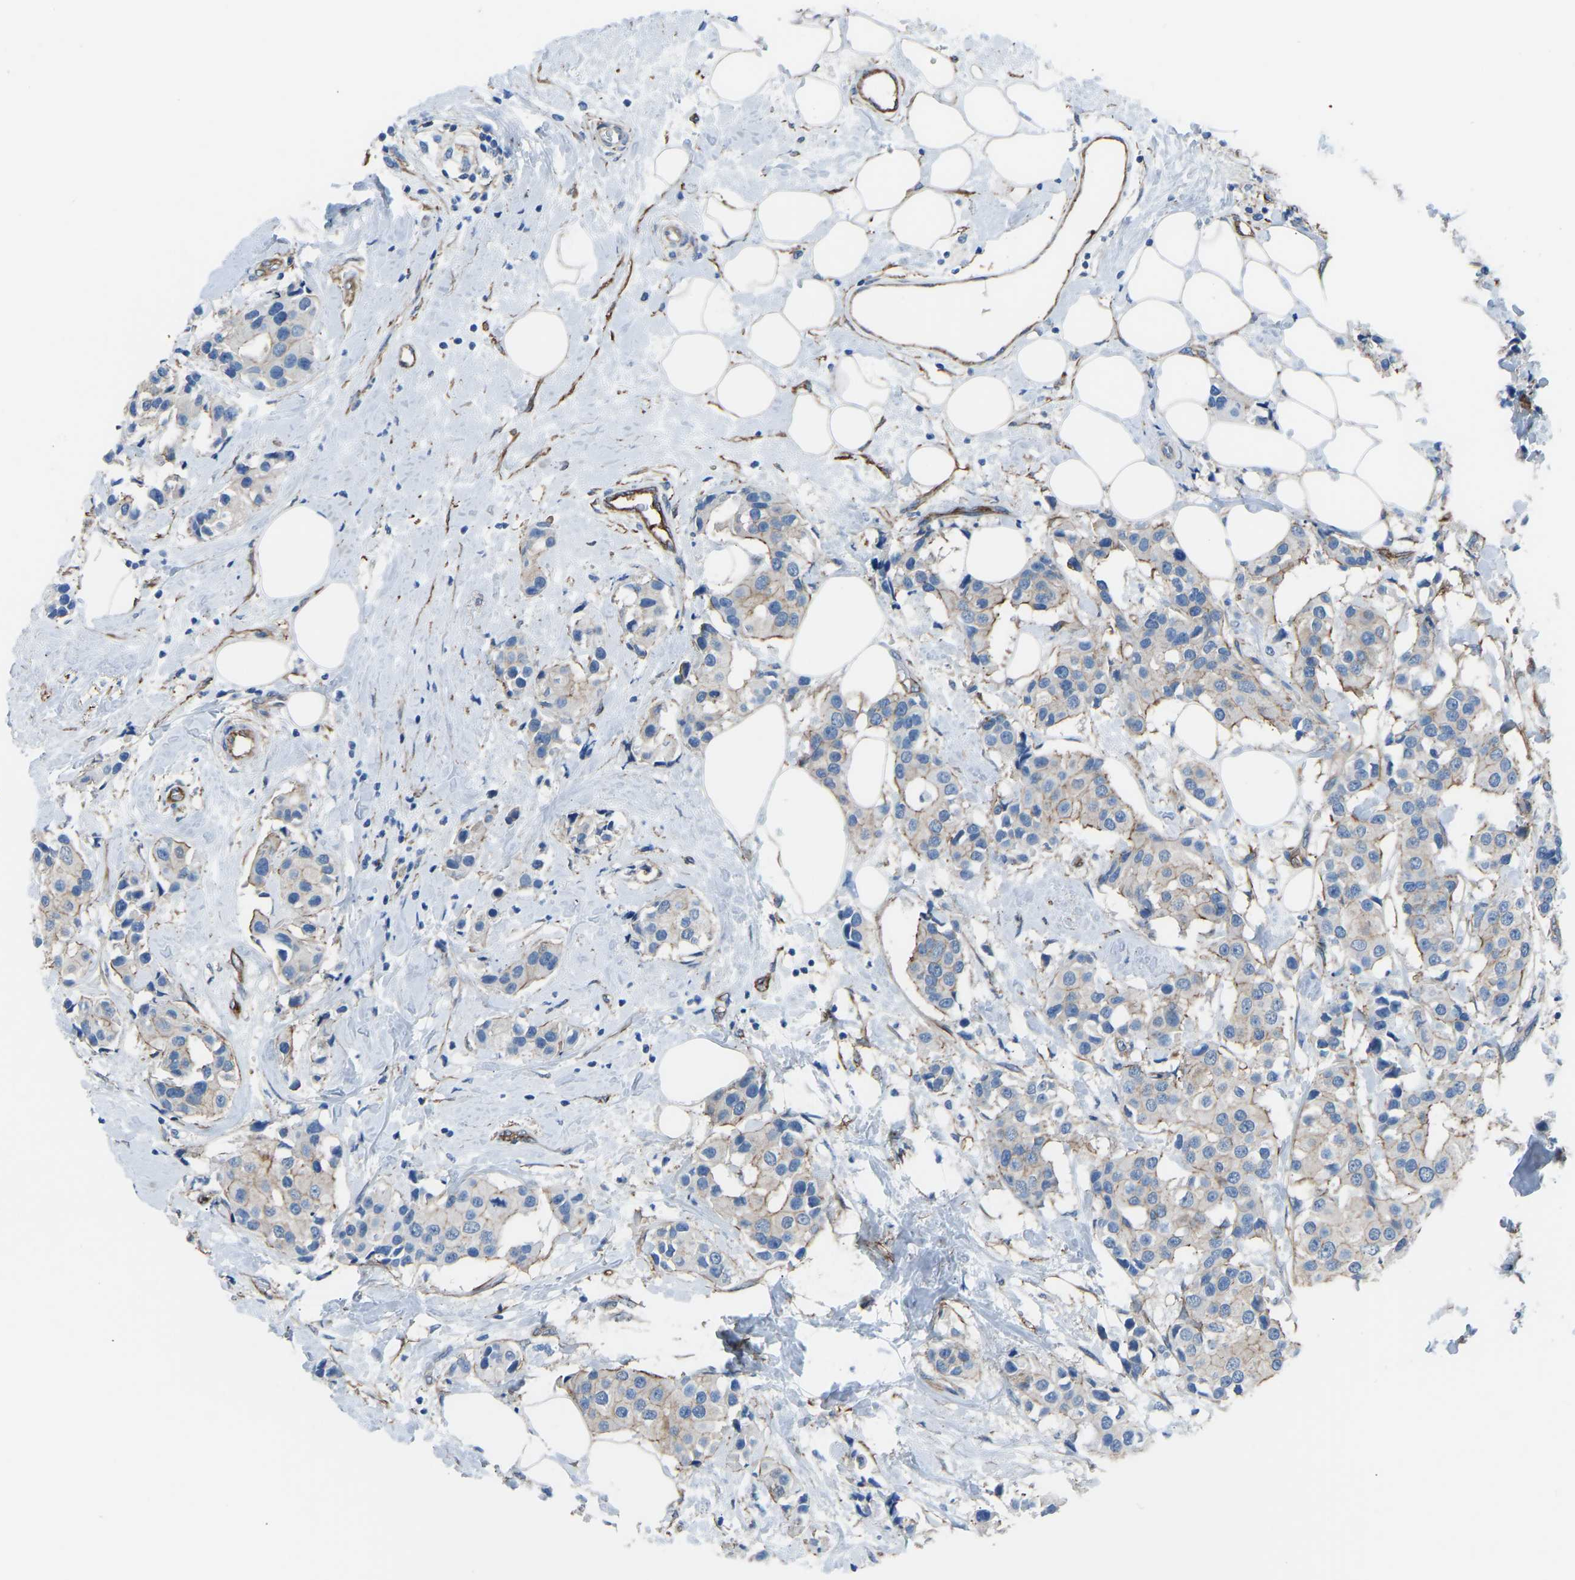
{"staining": {"intensity": "moderate", "quantity": "25%-75%", "location": "cytoplasmic/membranous"}, "tissue": "breast cancer", "cell_type": "Tumor cells", "image_type": "cancer", "snomed": [{"axis": "morphology", "description": "Normal tissue, NOS"}, {"axis": "morphology", "description": "Duct carcinoma"}, {"axis": "topography", "description": "Breast"}], "caption": "Immunohistochemistry (IHC) micrograph of intraductal carcinoma (breast) stained for a protein (brown), which shows medium levels of moderate cytoplasmic/membranous expression in approximately 25%-75% of tumor cells.", "gene": "MYH10", "patient": {"sex": "female", "age": 39}}